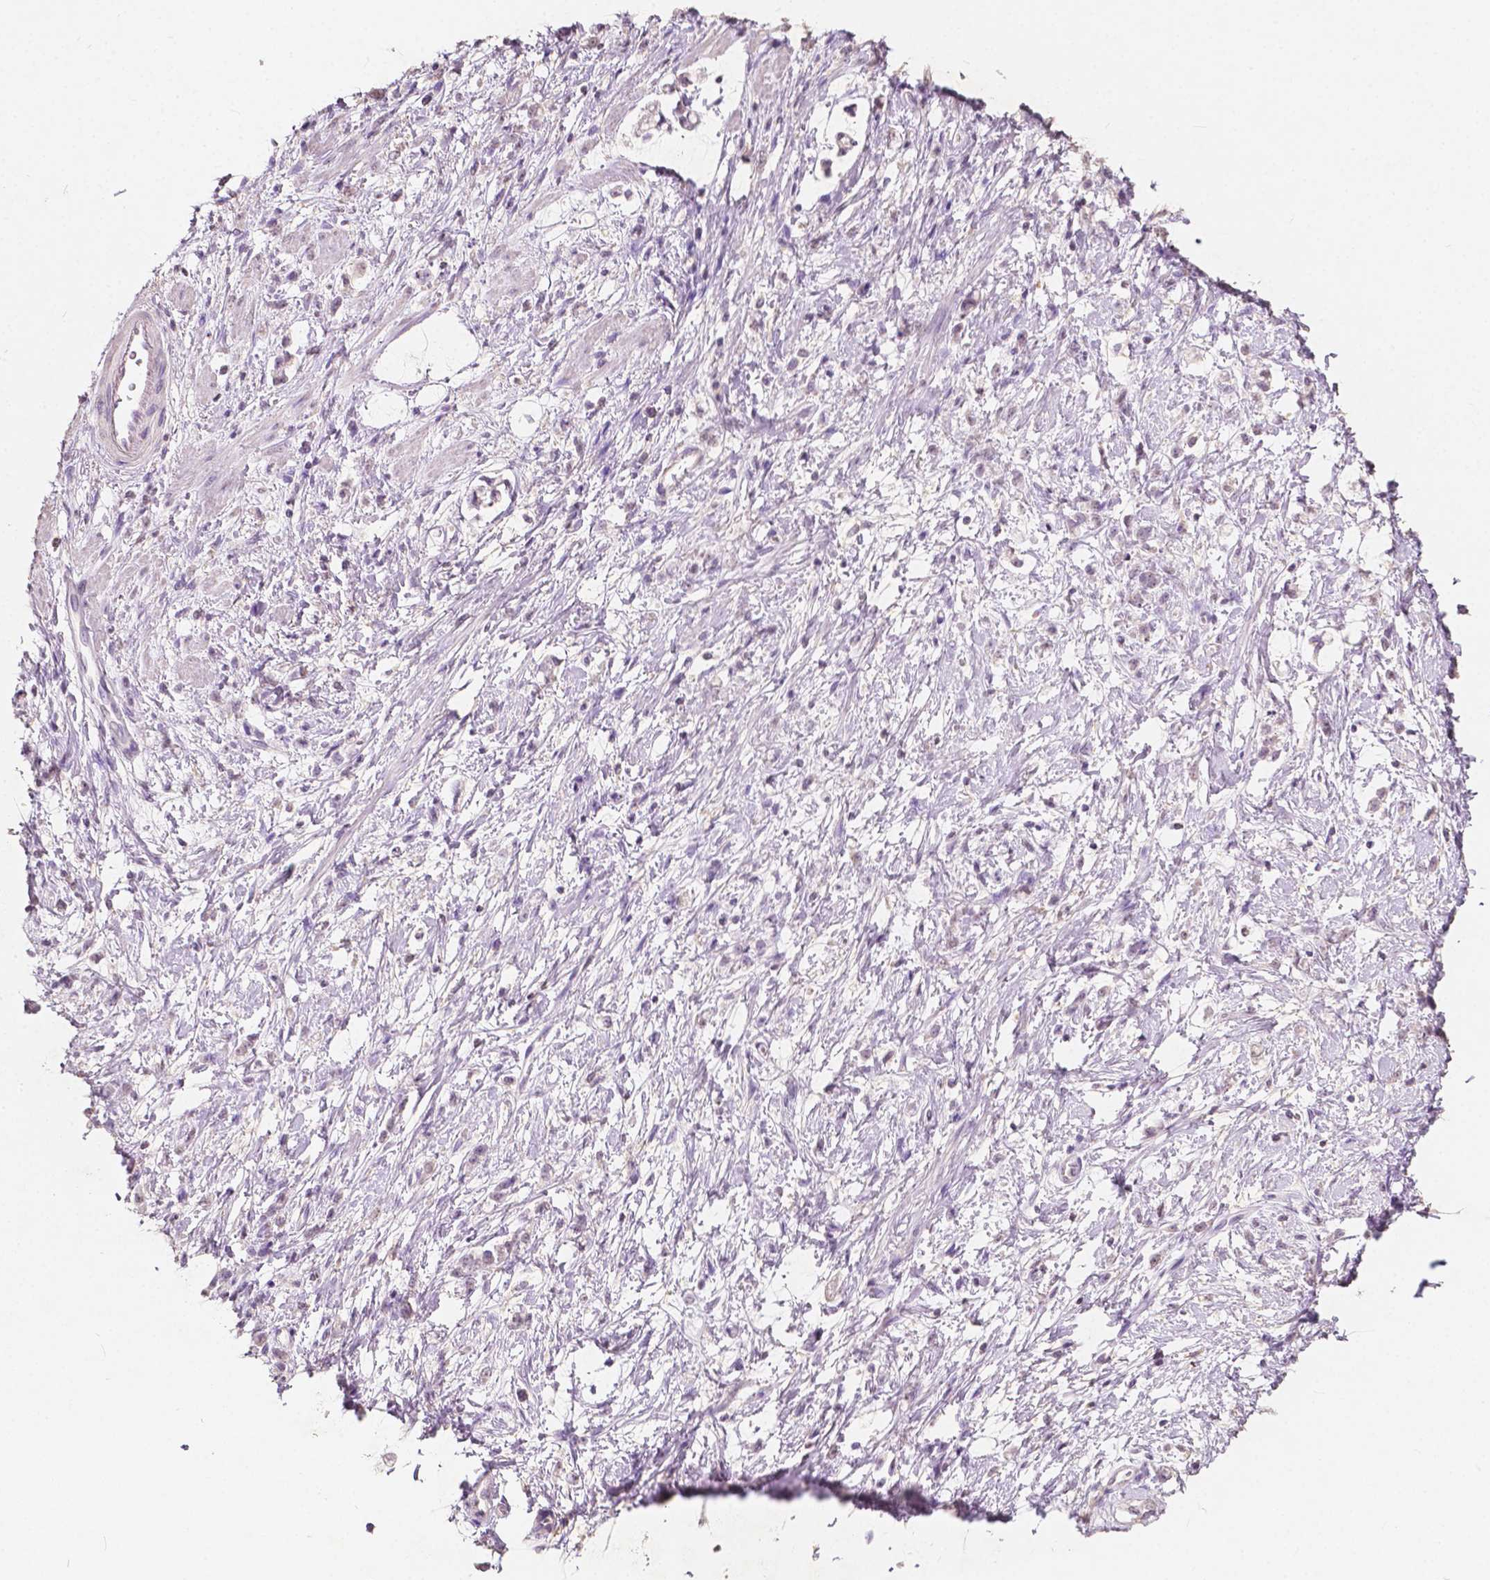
{"staining": {"intensity": "negative", "quantity": "none", "location": "none"}, "tissue": "stomach cancer", "cell_type": "Tumor cells", "image_type": "cancer", "snomed": [{"axis": "morphology", "description": "Adenocarcinoma, NOS"}, {"axis": "topography", "description": "Stomach"}], "caption": "DAB (3,3'-diaminobenzidine) immunohistochemical staining of human adenocarcinoma (stomach) displays no significant positivity in tumor cells.", "gene": "SOX15", "patient": {"sex": "female", "age": 60}}